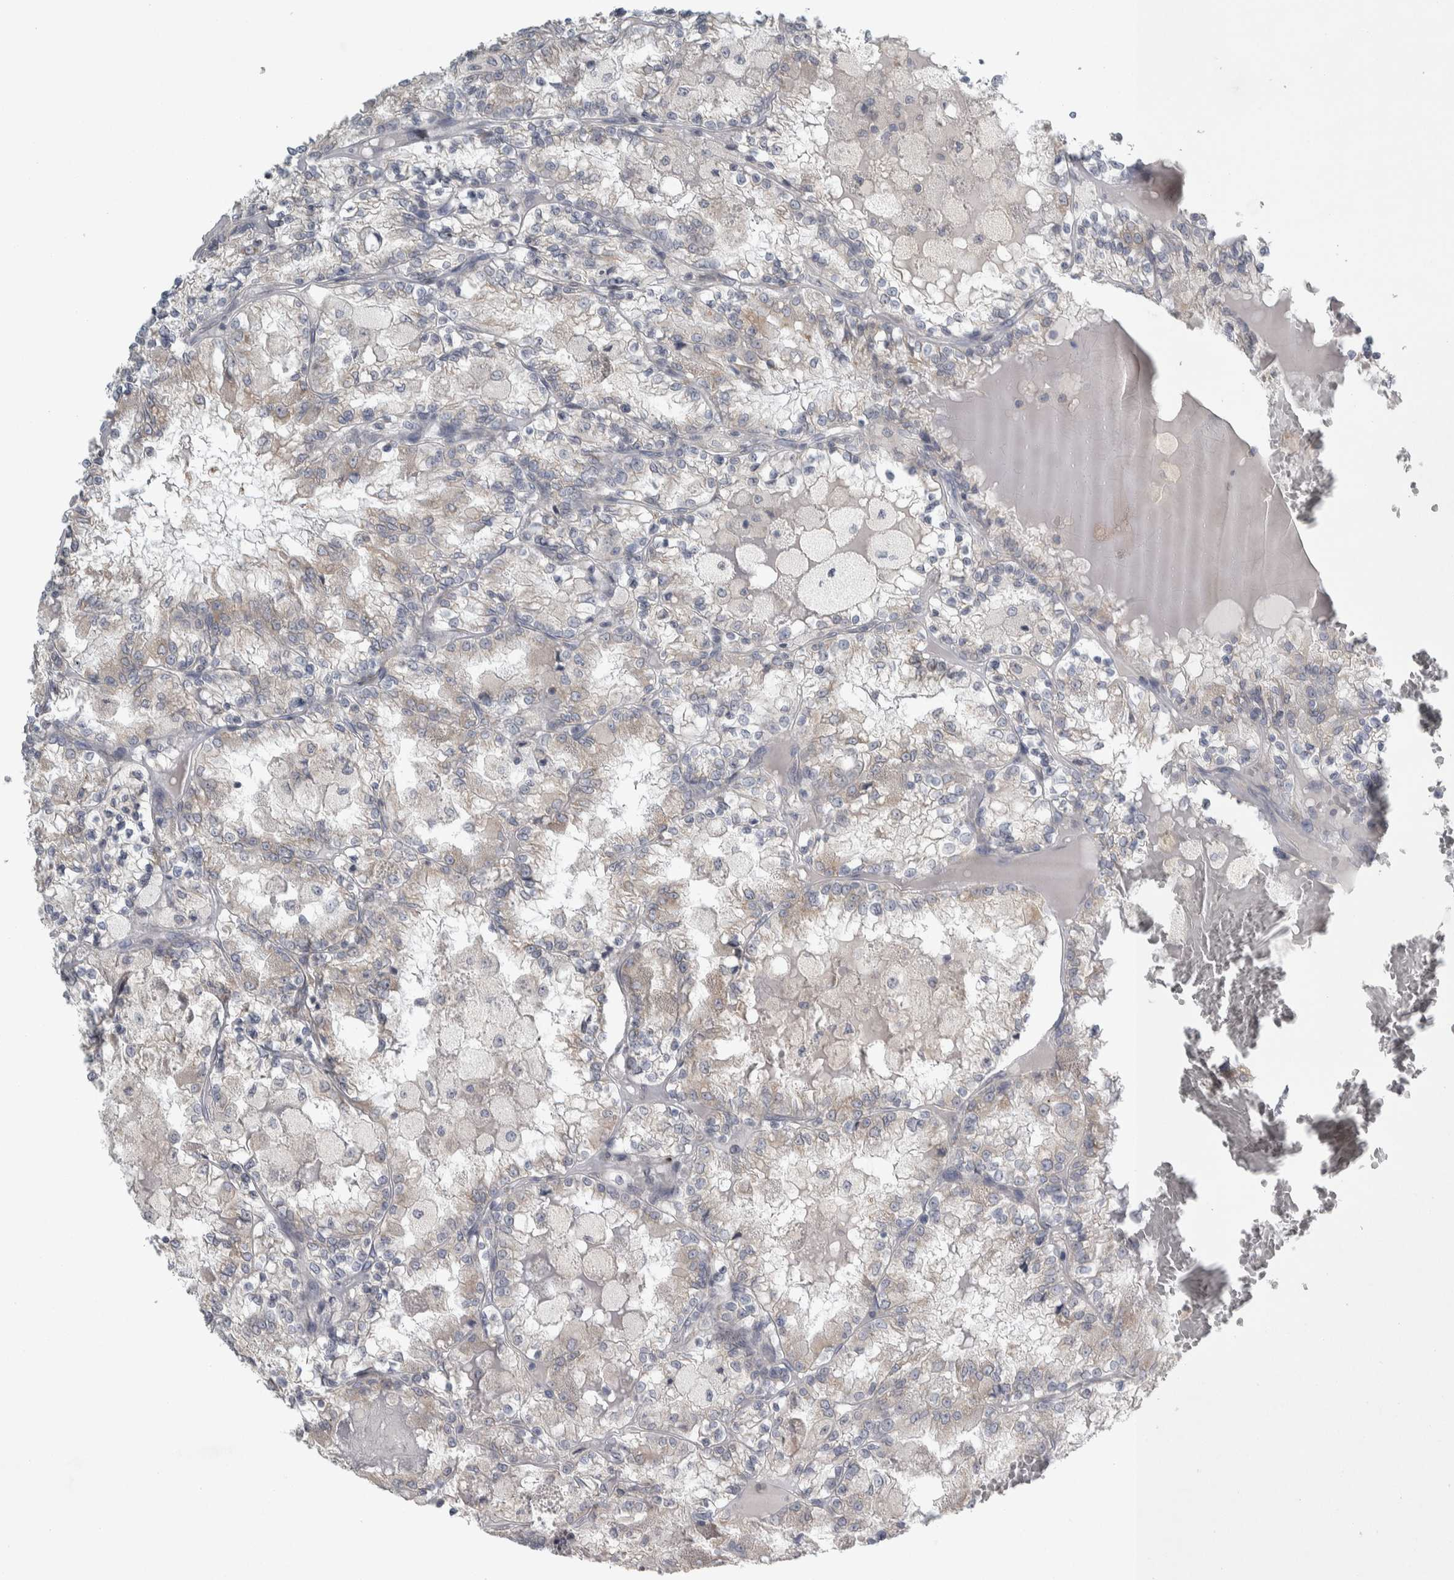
{"staining": {"intensity": "weak", "quantity": "<25%", "location": "cytoplasmic/membranous"}, "tissue": "renal cancer", "cell_type": "Tumor cells", "image_type": "cancer", "snomed": [{"axis": "morphology", "description": "Adenocarcinoma, NOS"}, {"axis": "topography", "description": "Kidney"}], "caption": "Renal cancer (adenocarcinoma) stained for a protein using immunohistochemistry (IHC) reveals no staining tumor cells.", "gene": "SIGMAR1", "patient": {"sex": "female", "age": 56}}